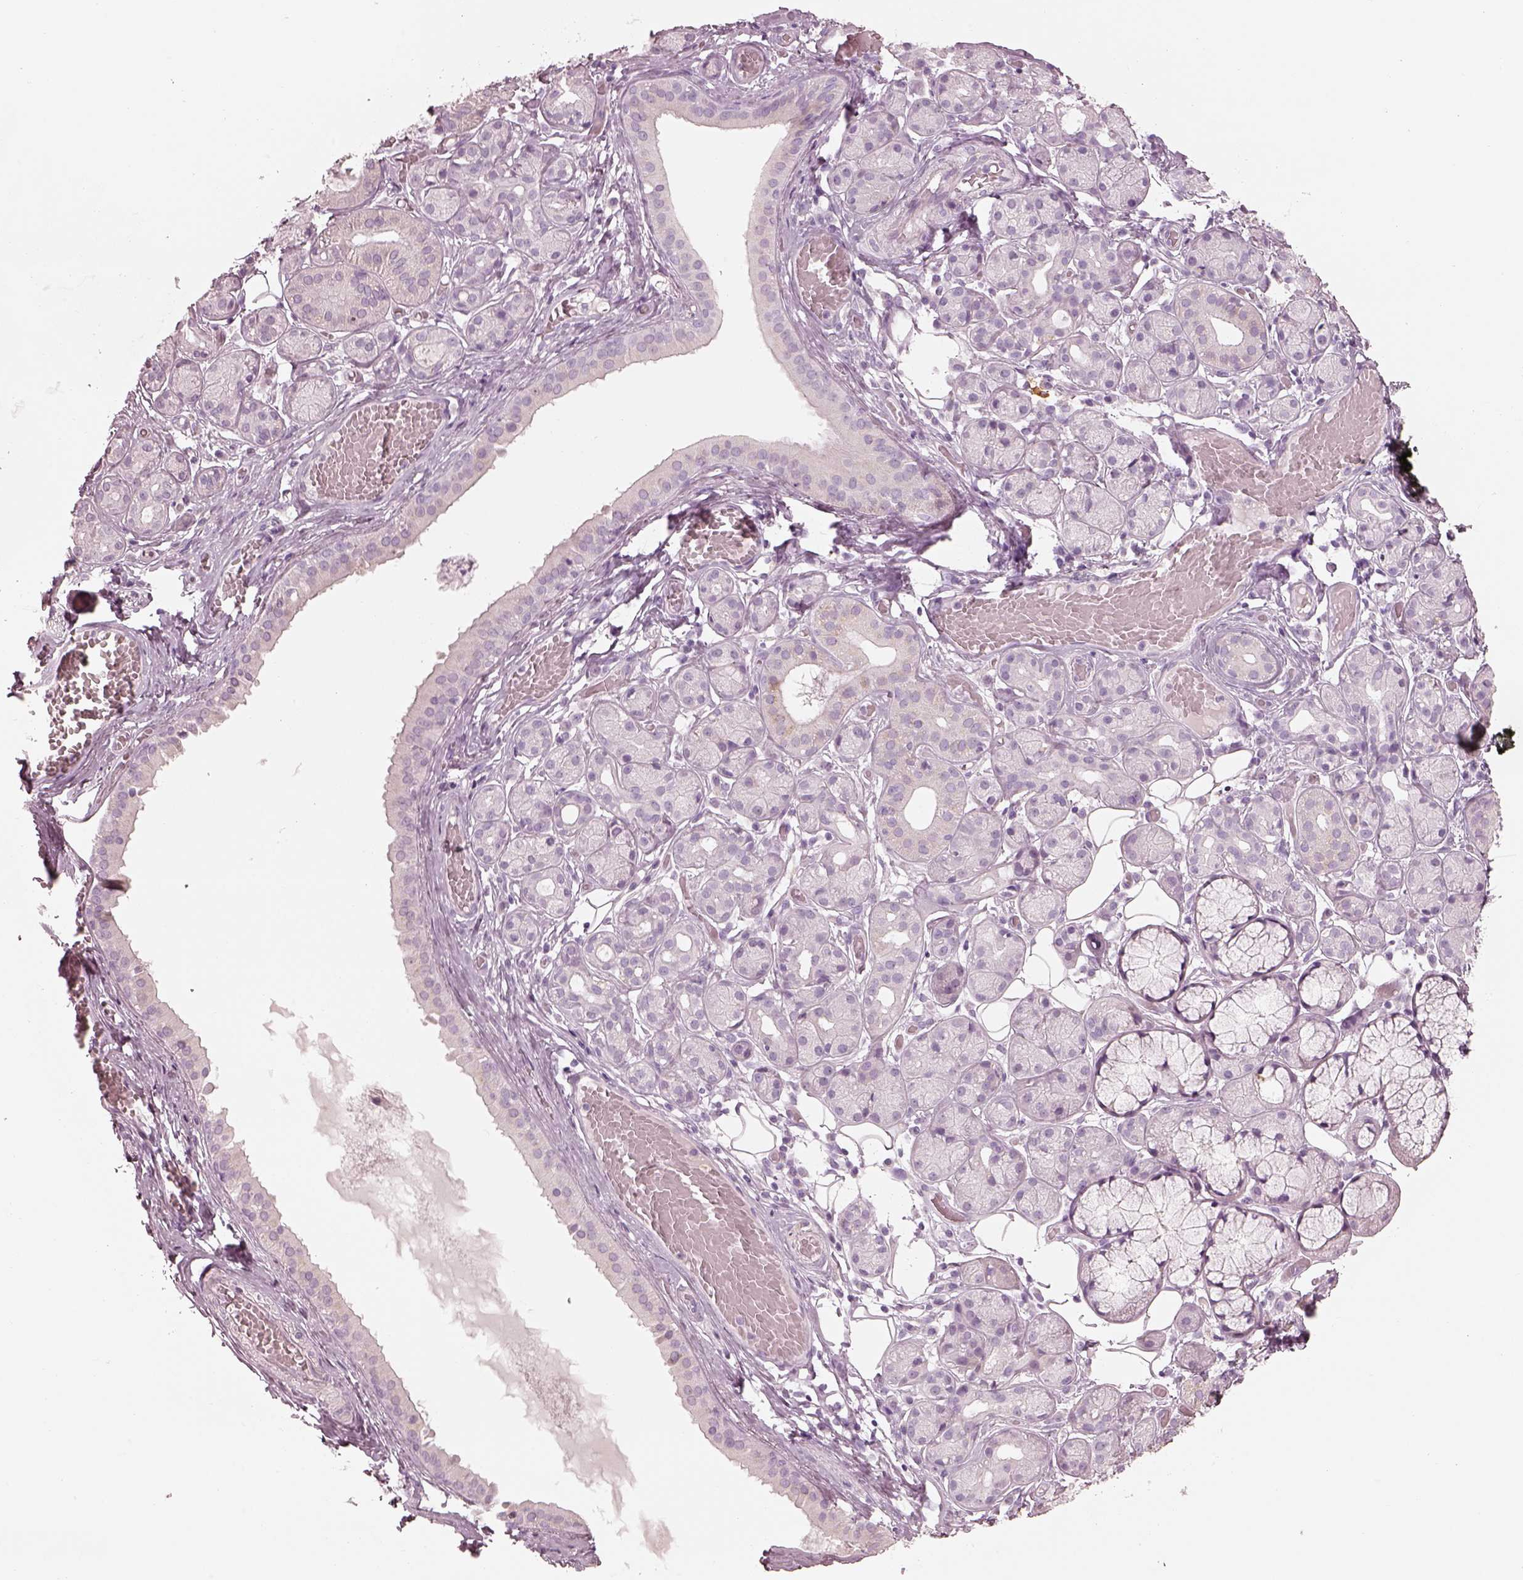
{"staining": {"intensity": "negative", "quantity": "none", "location": "none"}, "tissue": "salivary gland", "cell_type": "Glandular cells", "image_type": "normal", "snomed": [{"axis": "morphology", "description": "Normal tissue, NOS"}, {"axis": "topography", "description": "Salivary gland"}, {"axis": "topography", "description": "Peripheral nerve tissue"}], "caption": "Benign salivary gland was stained to show a protein in brown. There is no significant positivity in glandular cells.", "gene": "RSPH9", "patient": {"sex": "male", "age": 71}}